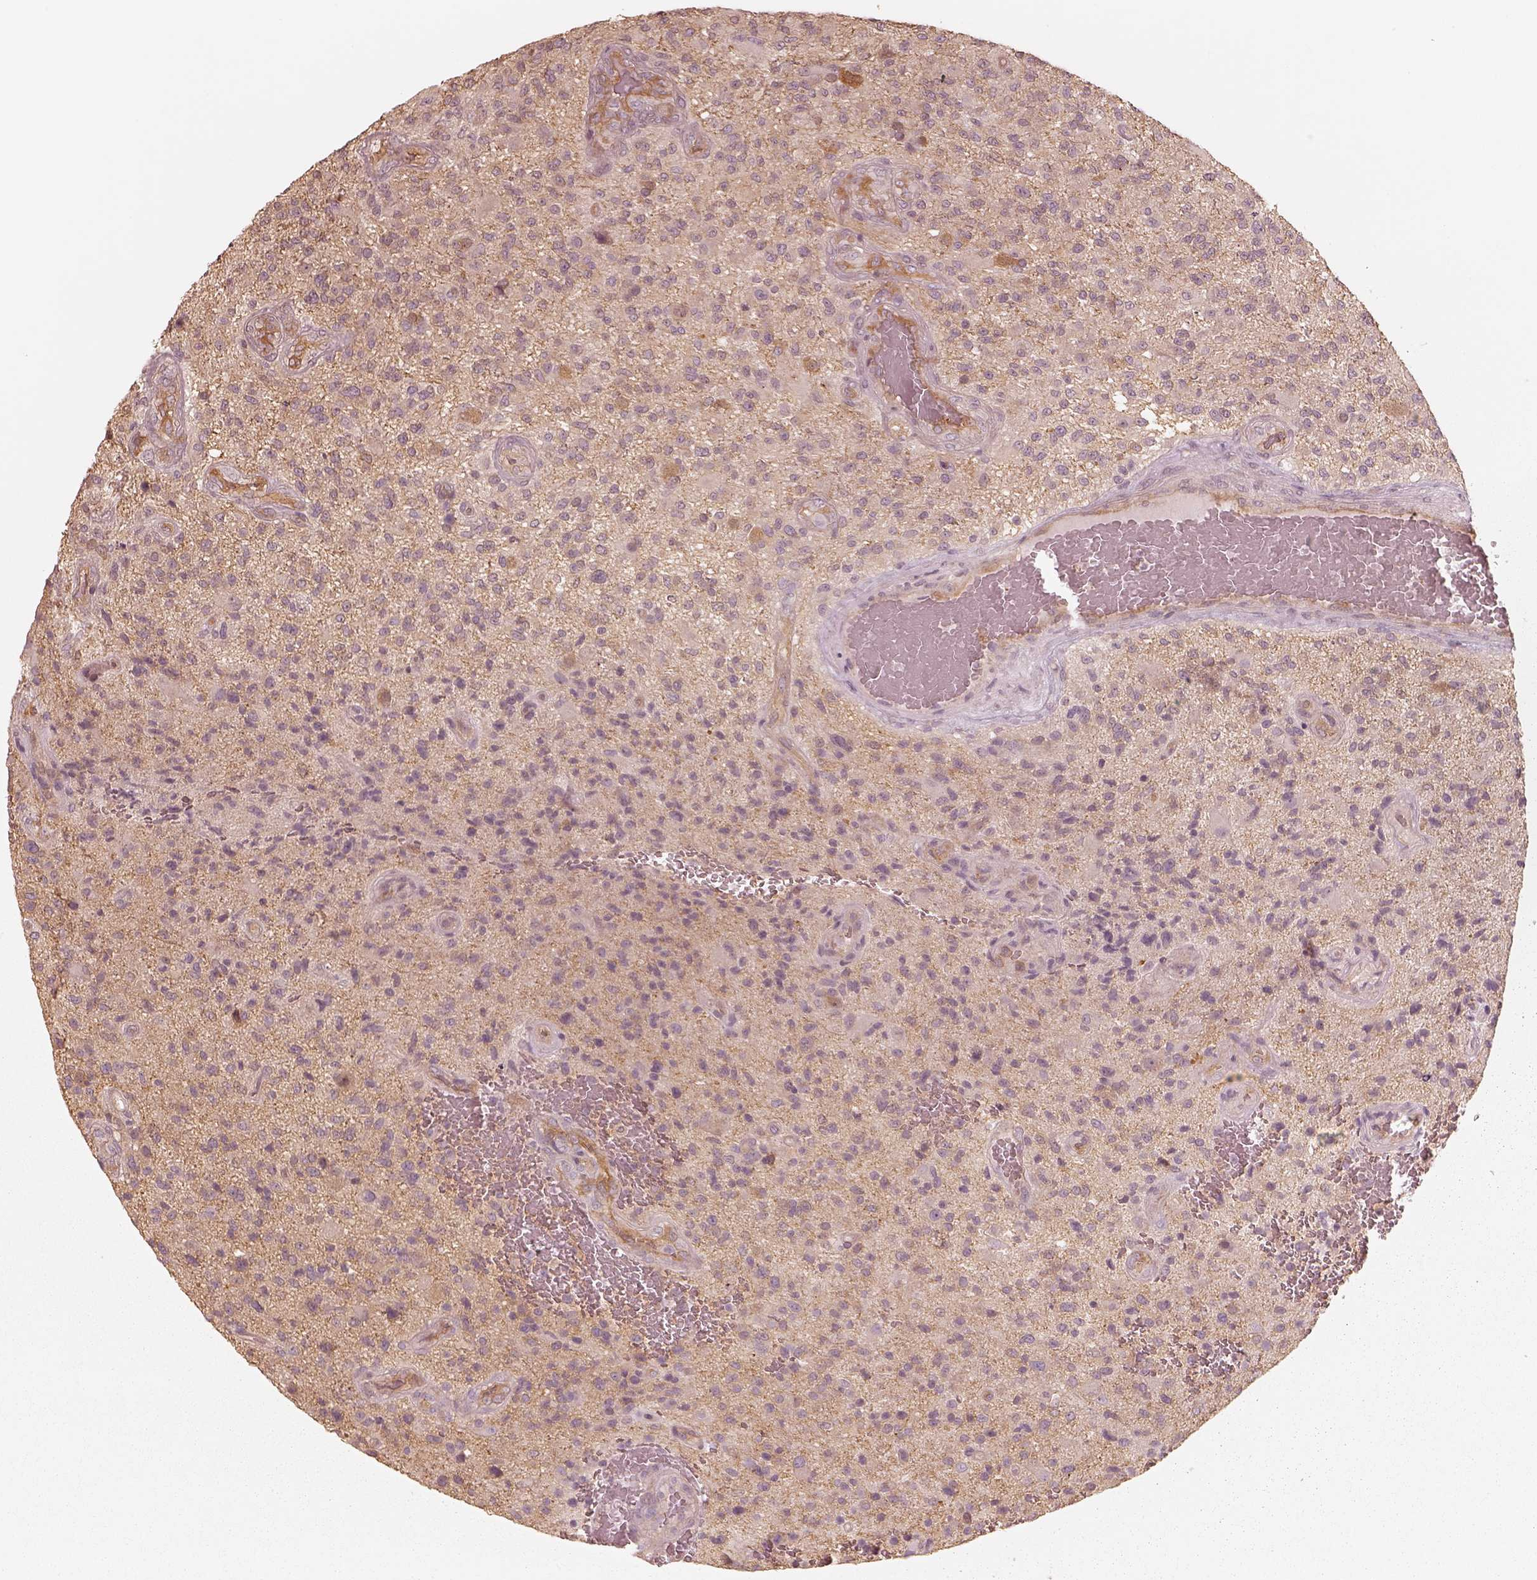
{"staining": {"intensity": "negative", "quantity": "none", "location": "none"}, "tissue": "glioma", "cell_type": "Tumor cells", "image_type": "cancer", "snomed": [{"axis": "morphology", "description": "Glioma, malignant, High grade"}, {"axis": "topography", "description": "Brain"}], "caption": "DAB immunohistochemical staining of human glioma exhibits no significant positivity in tumor cells.", "gene": "KIF5C", "patient": {"sex": "male", "age": 47}}